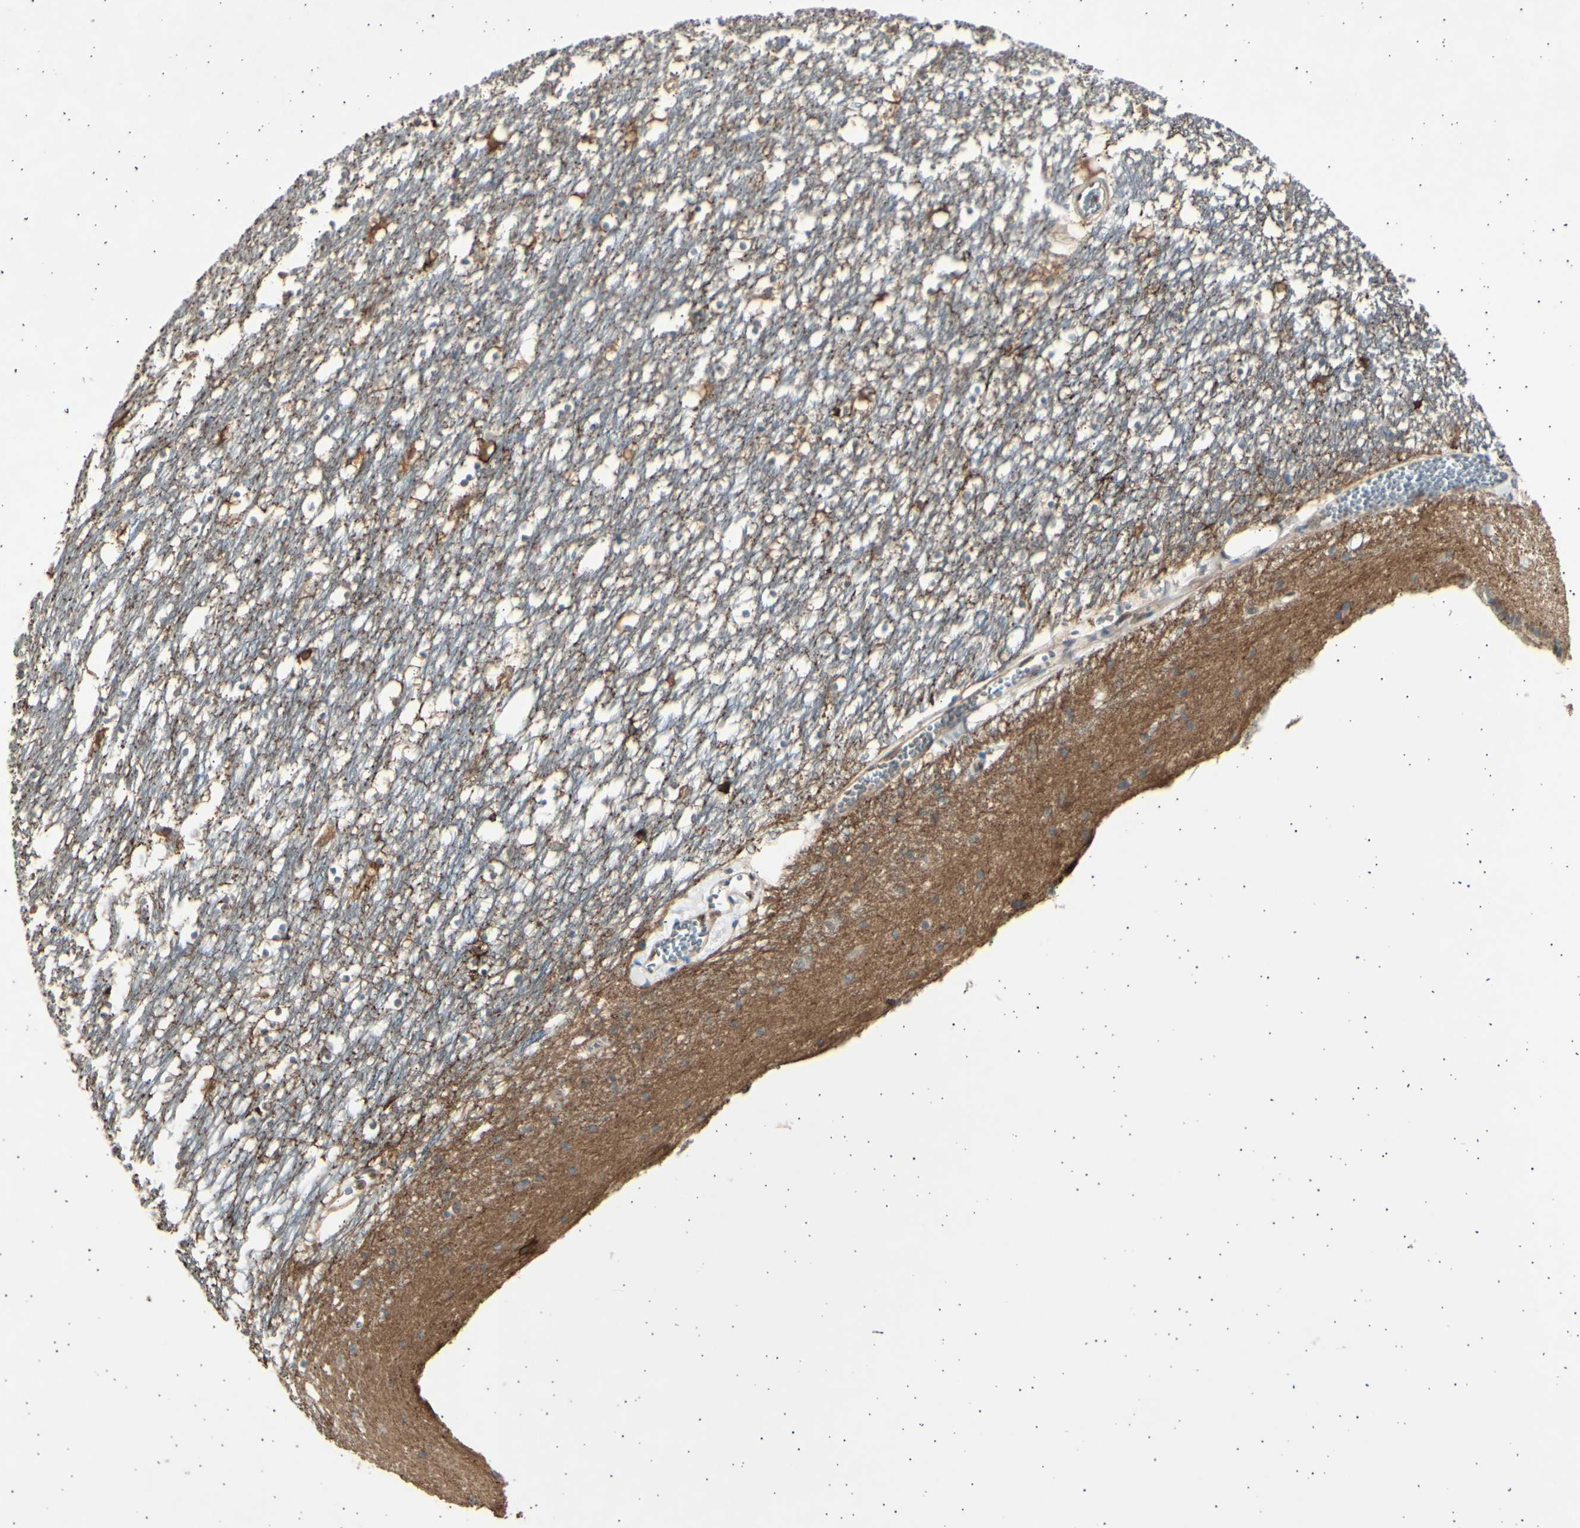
{"staining": {"intensity": "weak", "quantity": "25%-75%", "location": "cytoplasmic/membranous"}, "tissue": "caudate", "cell_type": "Glial cells", "image_type": "normal", "snomed": [{"axis": "morphology", "description": "Normal tissue, NOS"}, {"axis": "topography", "description": "Lateral ventricle wall"}], "caption": "Glial cells exhibit weak cytoplasmic/membranous expression in approximately 25%-75% of cells in benign caudate.", "gene": "PSMD5", "patient": {"sex": "male", "age": 45}}